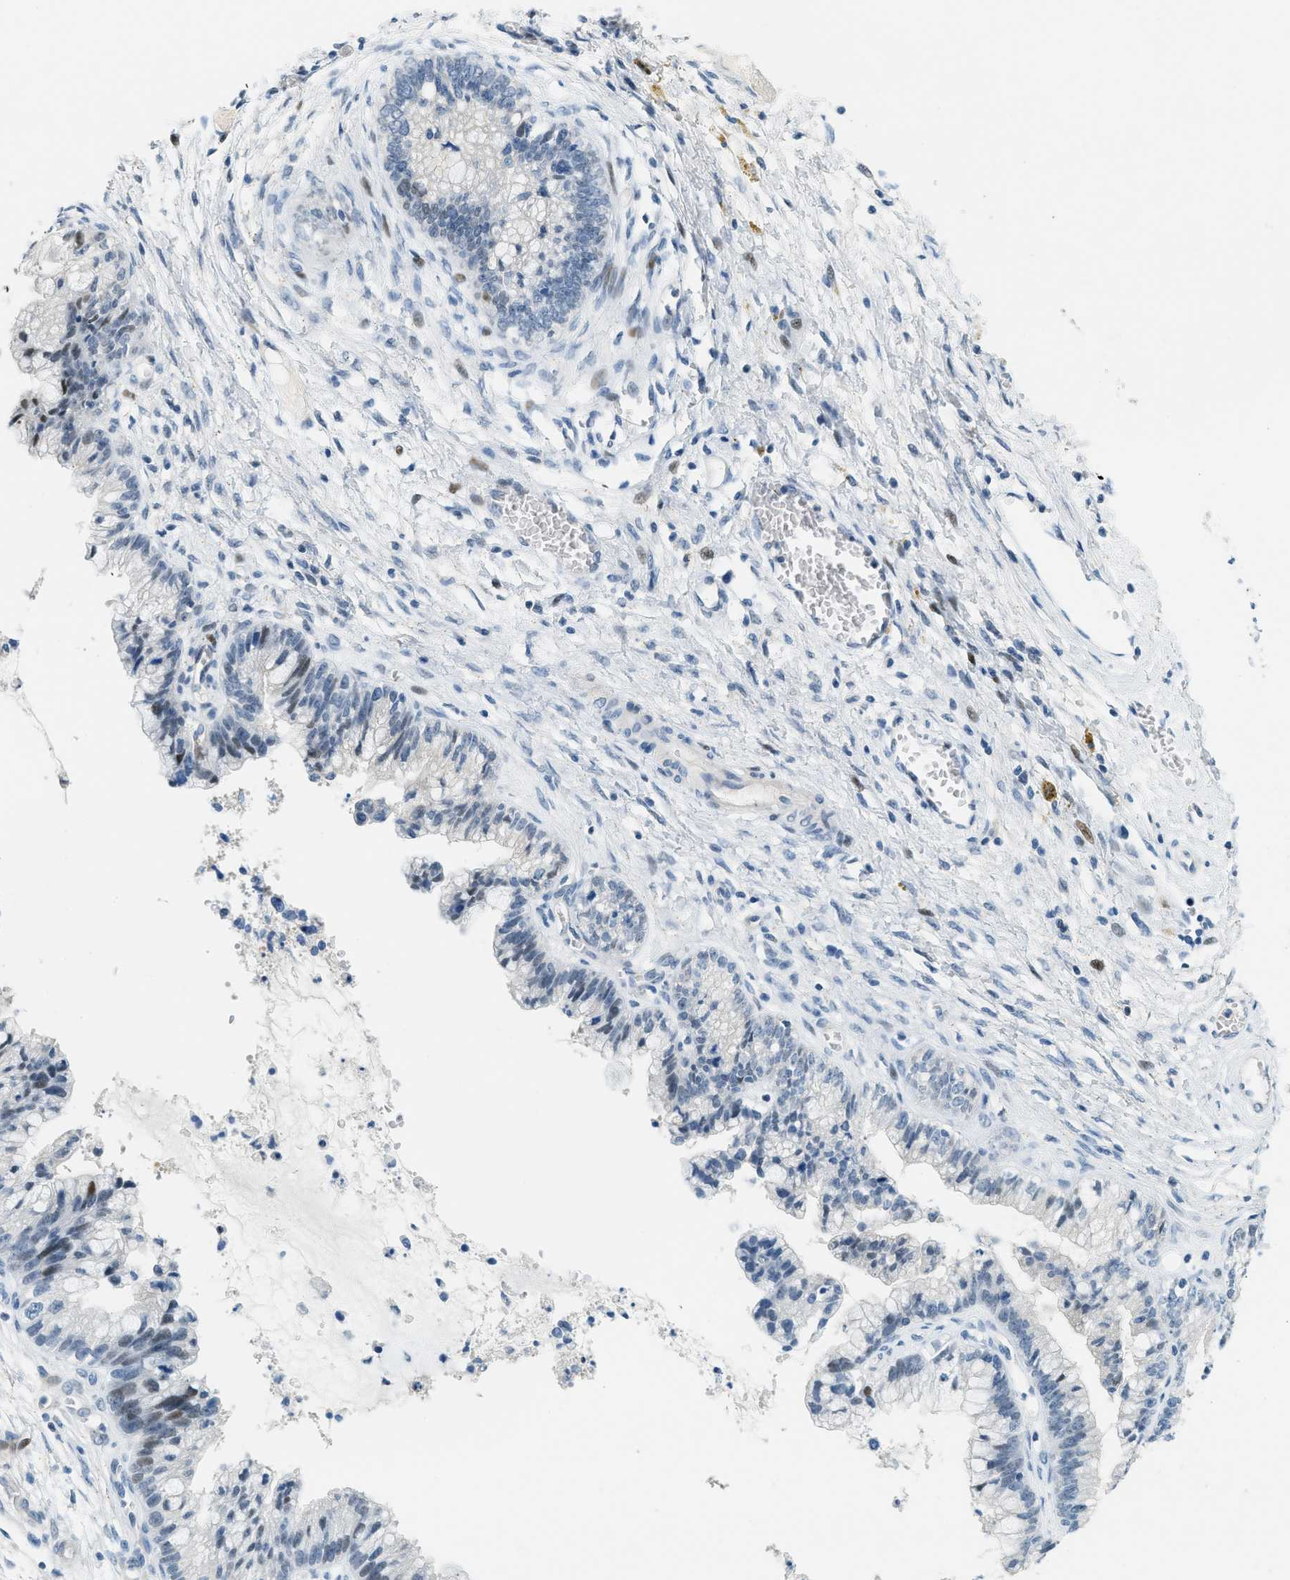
{"staining": {"intensity": "weak", "quantity": "<25%", "location": "nuclear"}, "tissue": "cervical cancer", "cell_type": "Tumor cells", "image_type": "cancer", "snomed": [{"axis": "morphology", "description": "Adenocarcinoma, NOS"}, {"axis": "topography", "description": "Cervix"}], "caption": "Cervical adenocarcinoma was stained to show a protein in brown. There is no significant positivity in tumor cells. (Brightfield microscopy of DAB (3,3'-diaminobenzidine) immunohistochemistry (IHC) at high magnification).", "gene": "CYP4X1", "patient": {"sex": "female", "age": 44}}